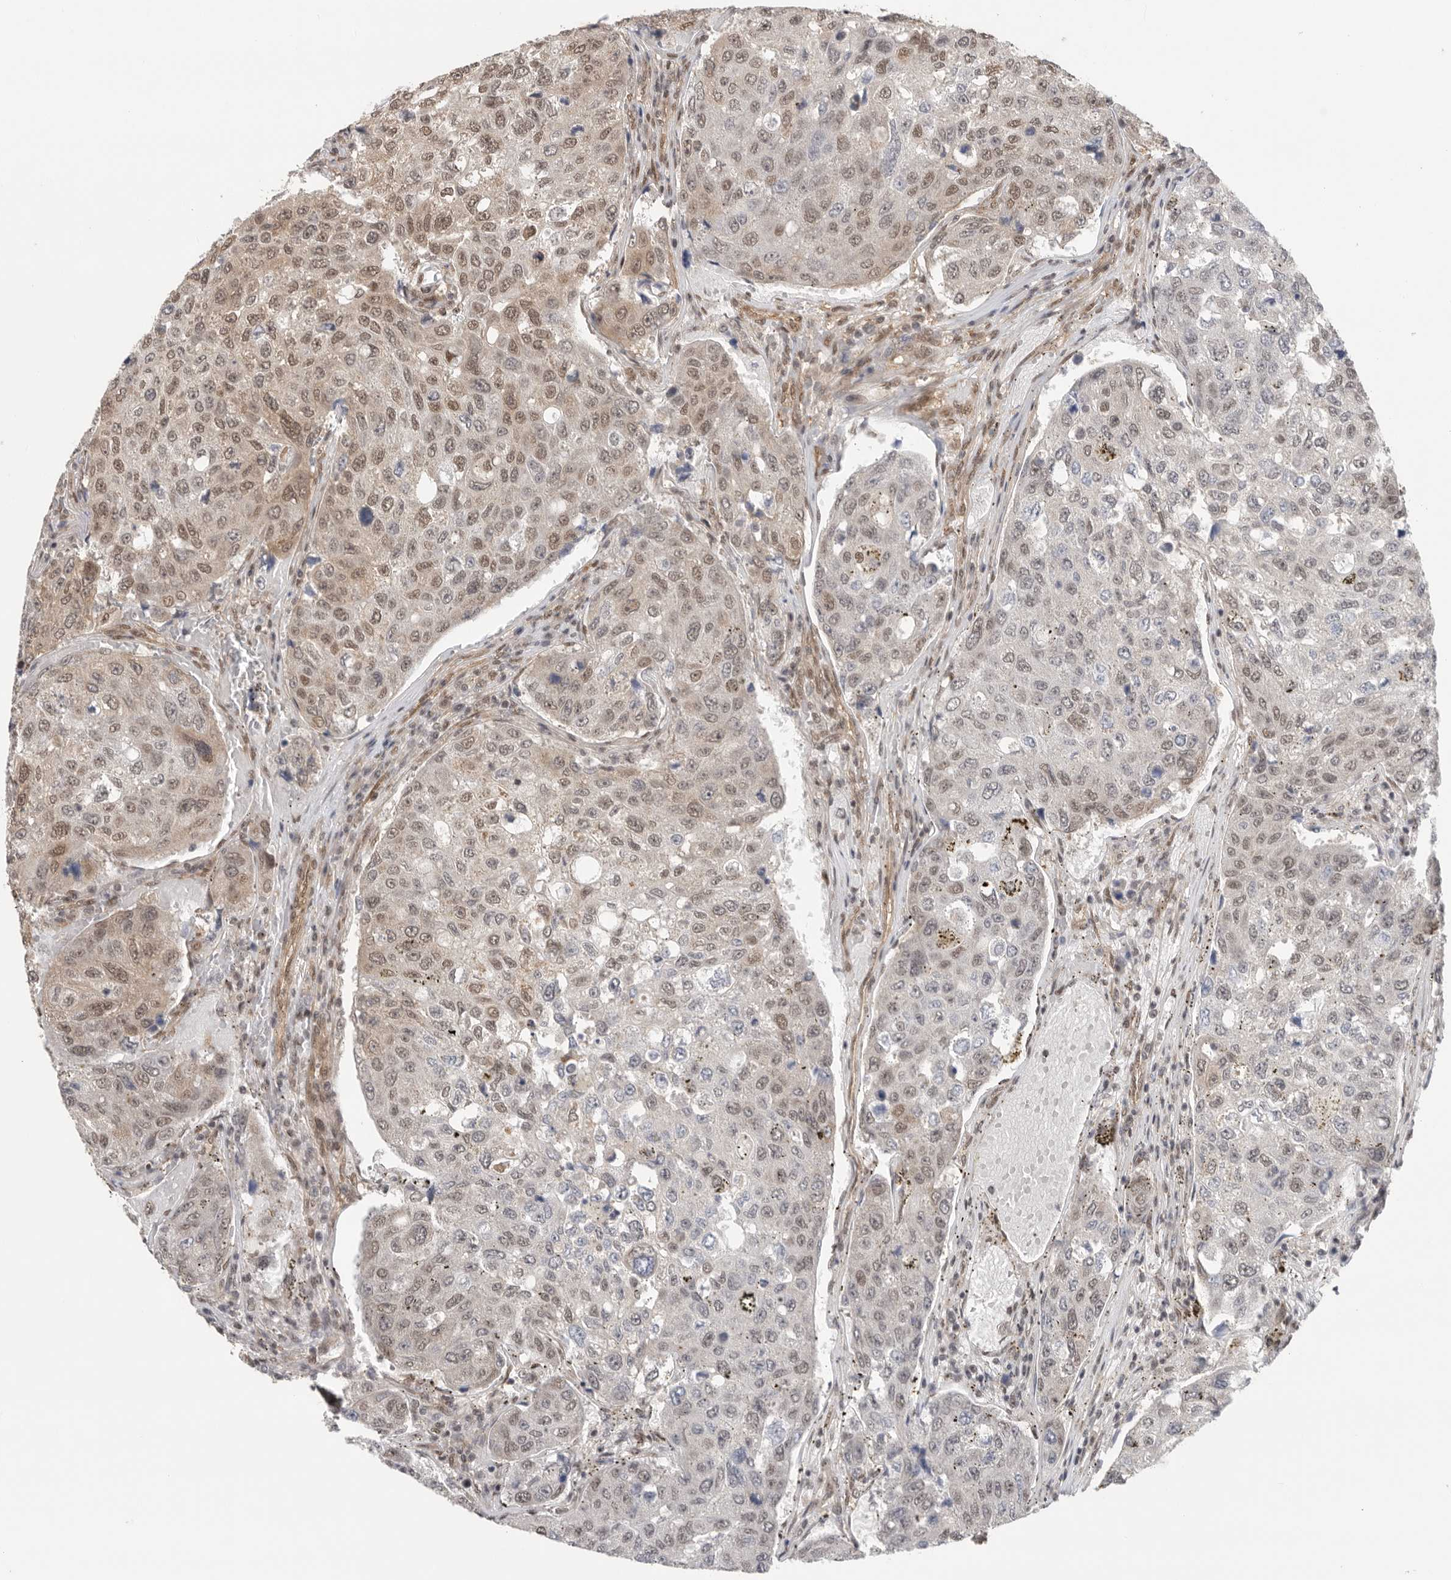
{"staining": {"intensity": "moderate", "quantity": "25%-75%", "location": "cytoplasmic/membranous,nuclear"}, "tissue": "urothelial cancer", "cell_type": "Tumor cells", "image_type": "cancer", "snomed": [{"axis": "morphology", "description": "Urothelial carcinoma, High grade"}, {"axis": "topography", "description": "Lymph node"}, {"axis": "topography", "description": "Urinary bladder"}], "caption": "Urothelial cancer tissue displays moderate cytoplasmic/membranous and nuclear staining in approximately 25%-75% of tumor cells, visualized by immunohistochemistry. Using DAB (3,3'-diaminobenzidine) (brown) and hematoxylin (blue) stains, captured at high magnification using brightfield microscopy.", "gene": "VPS50", "patient": {"sex": "male", "age": 51}}